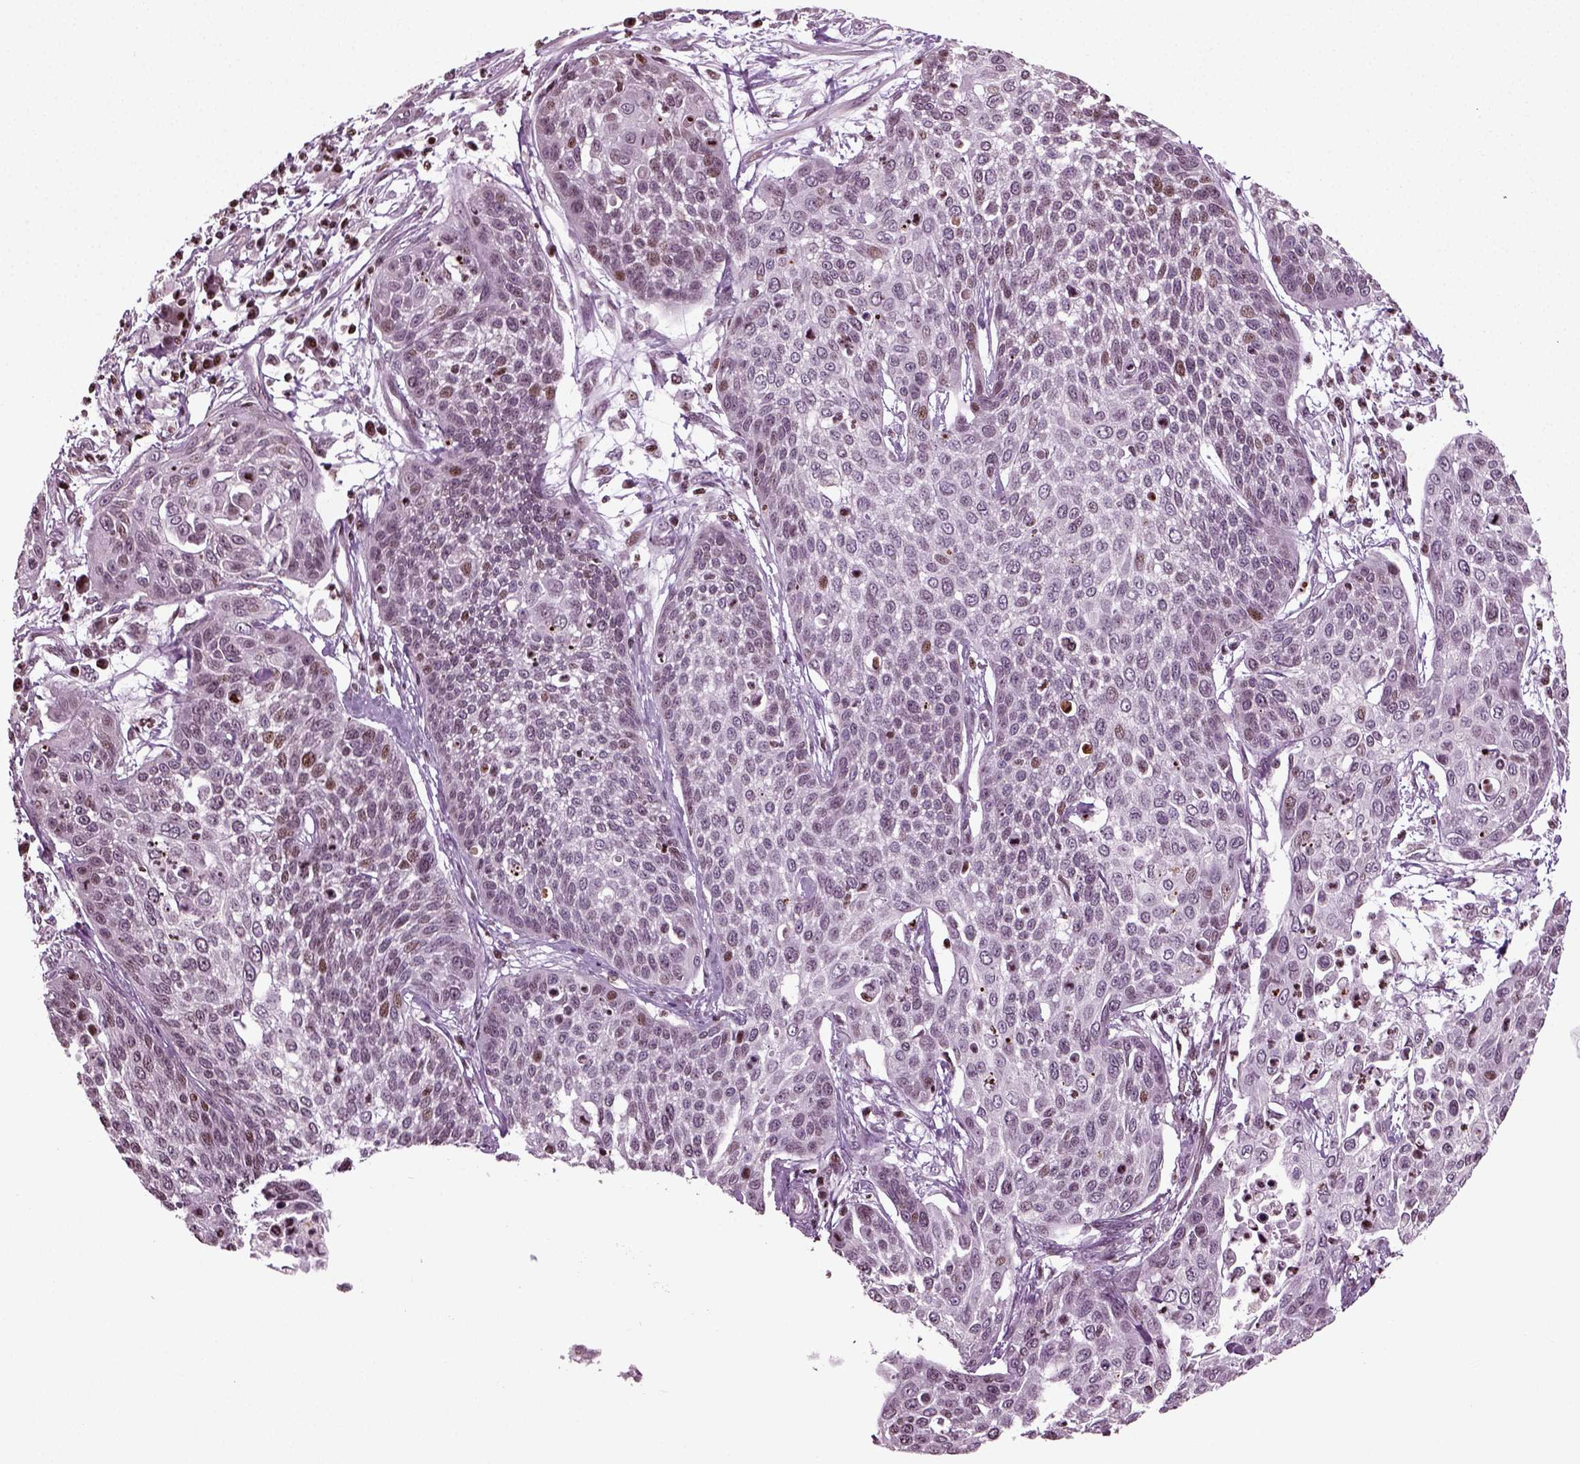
{"staining": {"intensity": "moderate", "quantity": "<25%", "location": "nuclear"}, "tissue": "cervical cancer", "cell_type": "Tumor cells", "image_type": "cancer", "snomed": [{"axis": "morphology", "description": "Squamous cell carcinoma, NOS"}, {"axis": "topography", "description": "Cervix"}], "caption": "Immunohistochemical staining of human cervical cancer reveals low levels of moderate nuclear protein expression in approximately <25% of tumor cells.", "gene": "HEYL", "patient": {"sex": "female", "age": 34}}